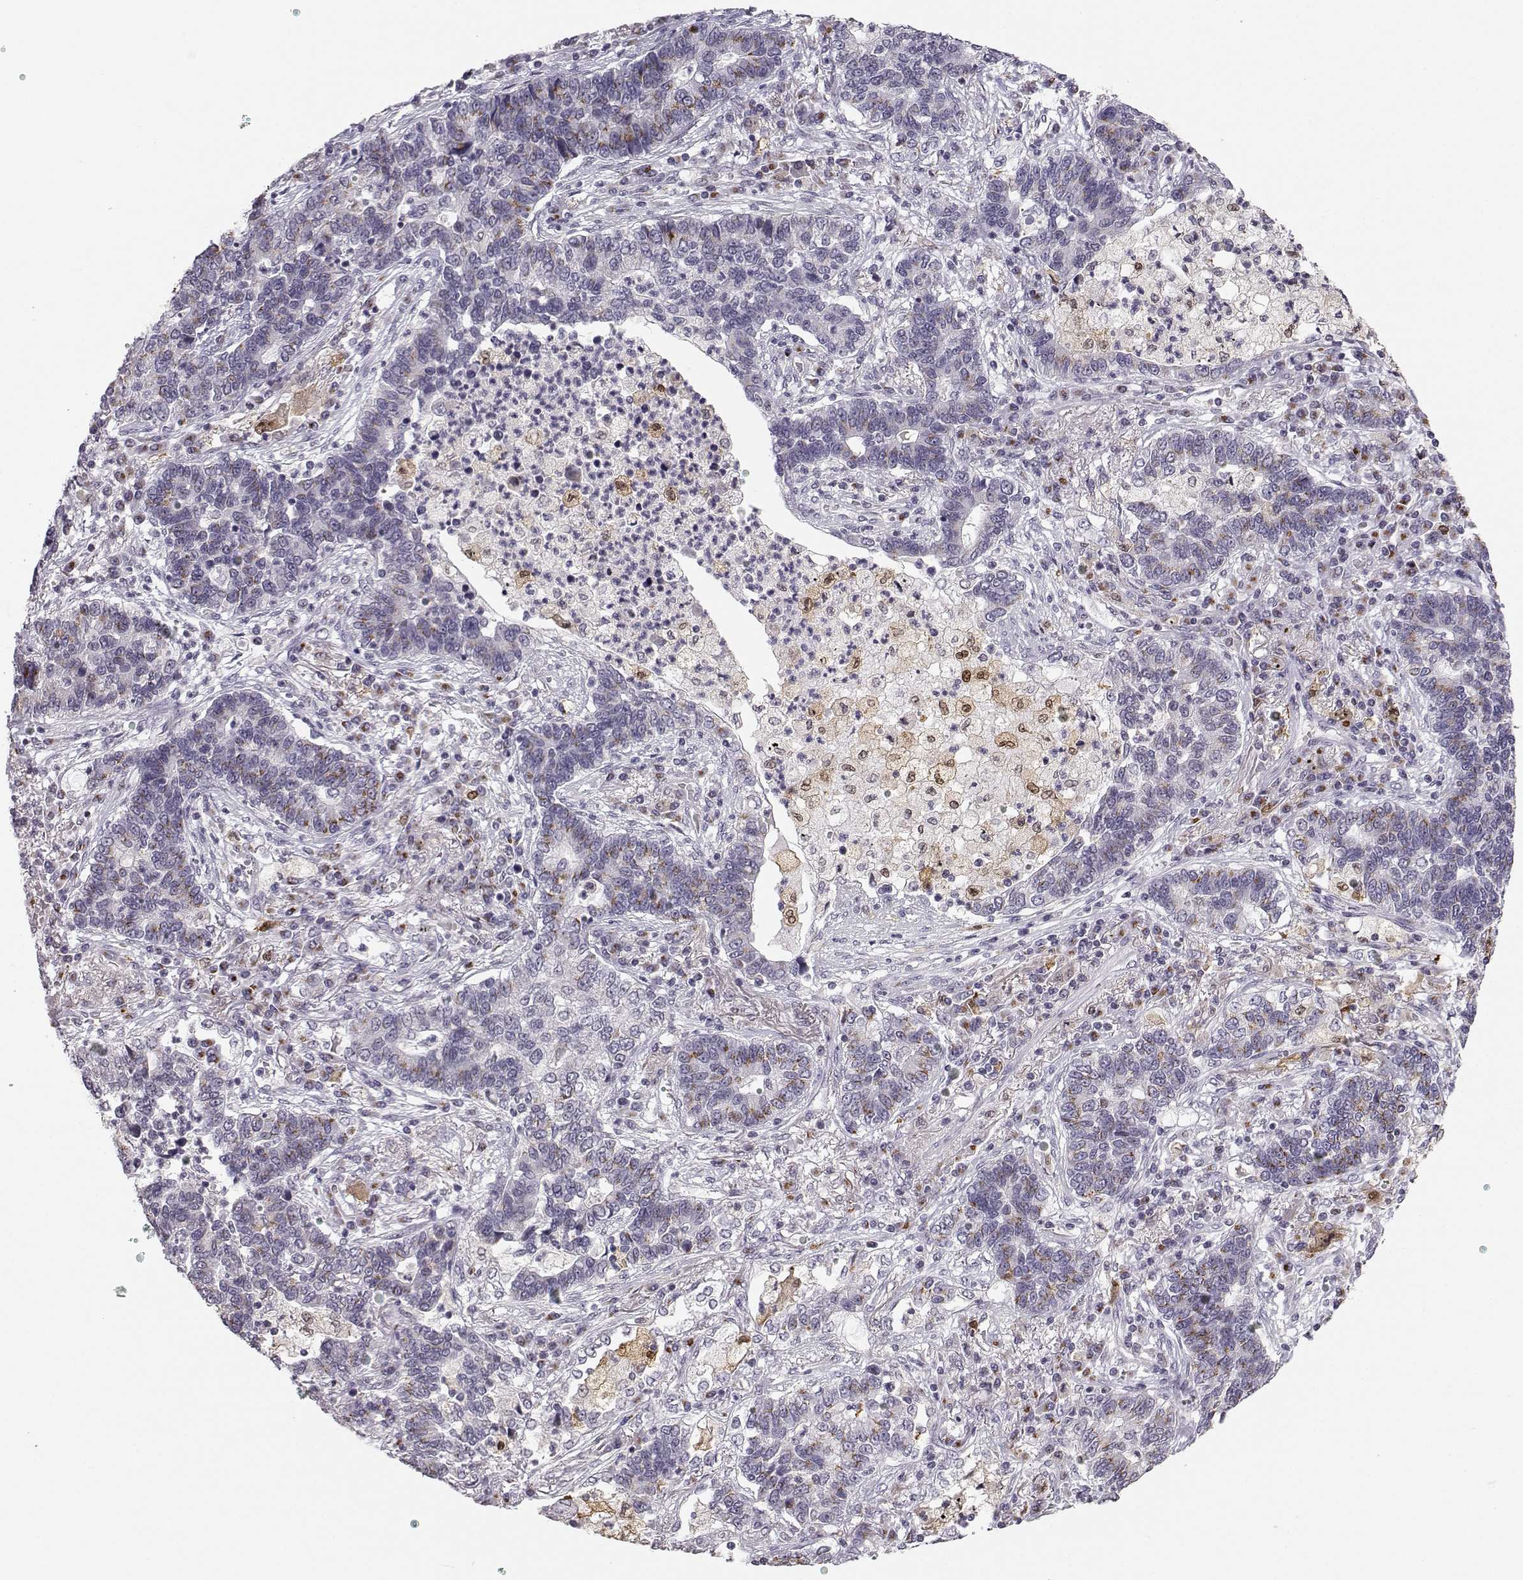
{"staining": {"intensity": "moderate", "quantity": "<25%", "location": "cytoplasmic/membranous"}, "tissue": "lung cancer", "cell_type": "Tumor cells", "image_type": "cancer", "snomed": [{"axis": "morphology", "description": "Adenocarcinoma, NOS"}, {"axis": "topography", "description": "Lung"}], "caption": "Immunohistochemistry of human lung cancer (adenocarcinoma) shows low levels of moderate cytoplasmic/membranous expression in about <25% of tumor cells. (brown staining indicates protein expression, while blue staining denotes nuclei).", "gene": "HTR7", "patient": {"sex": "female", "age": 57}}